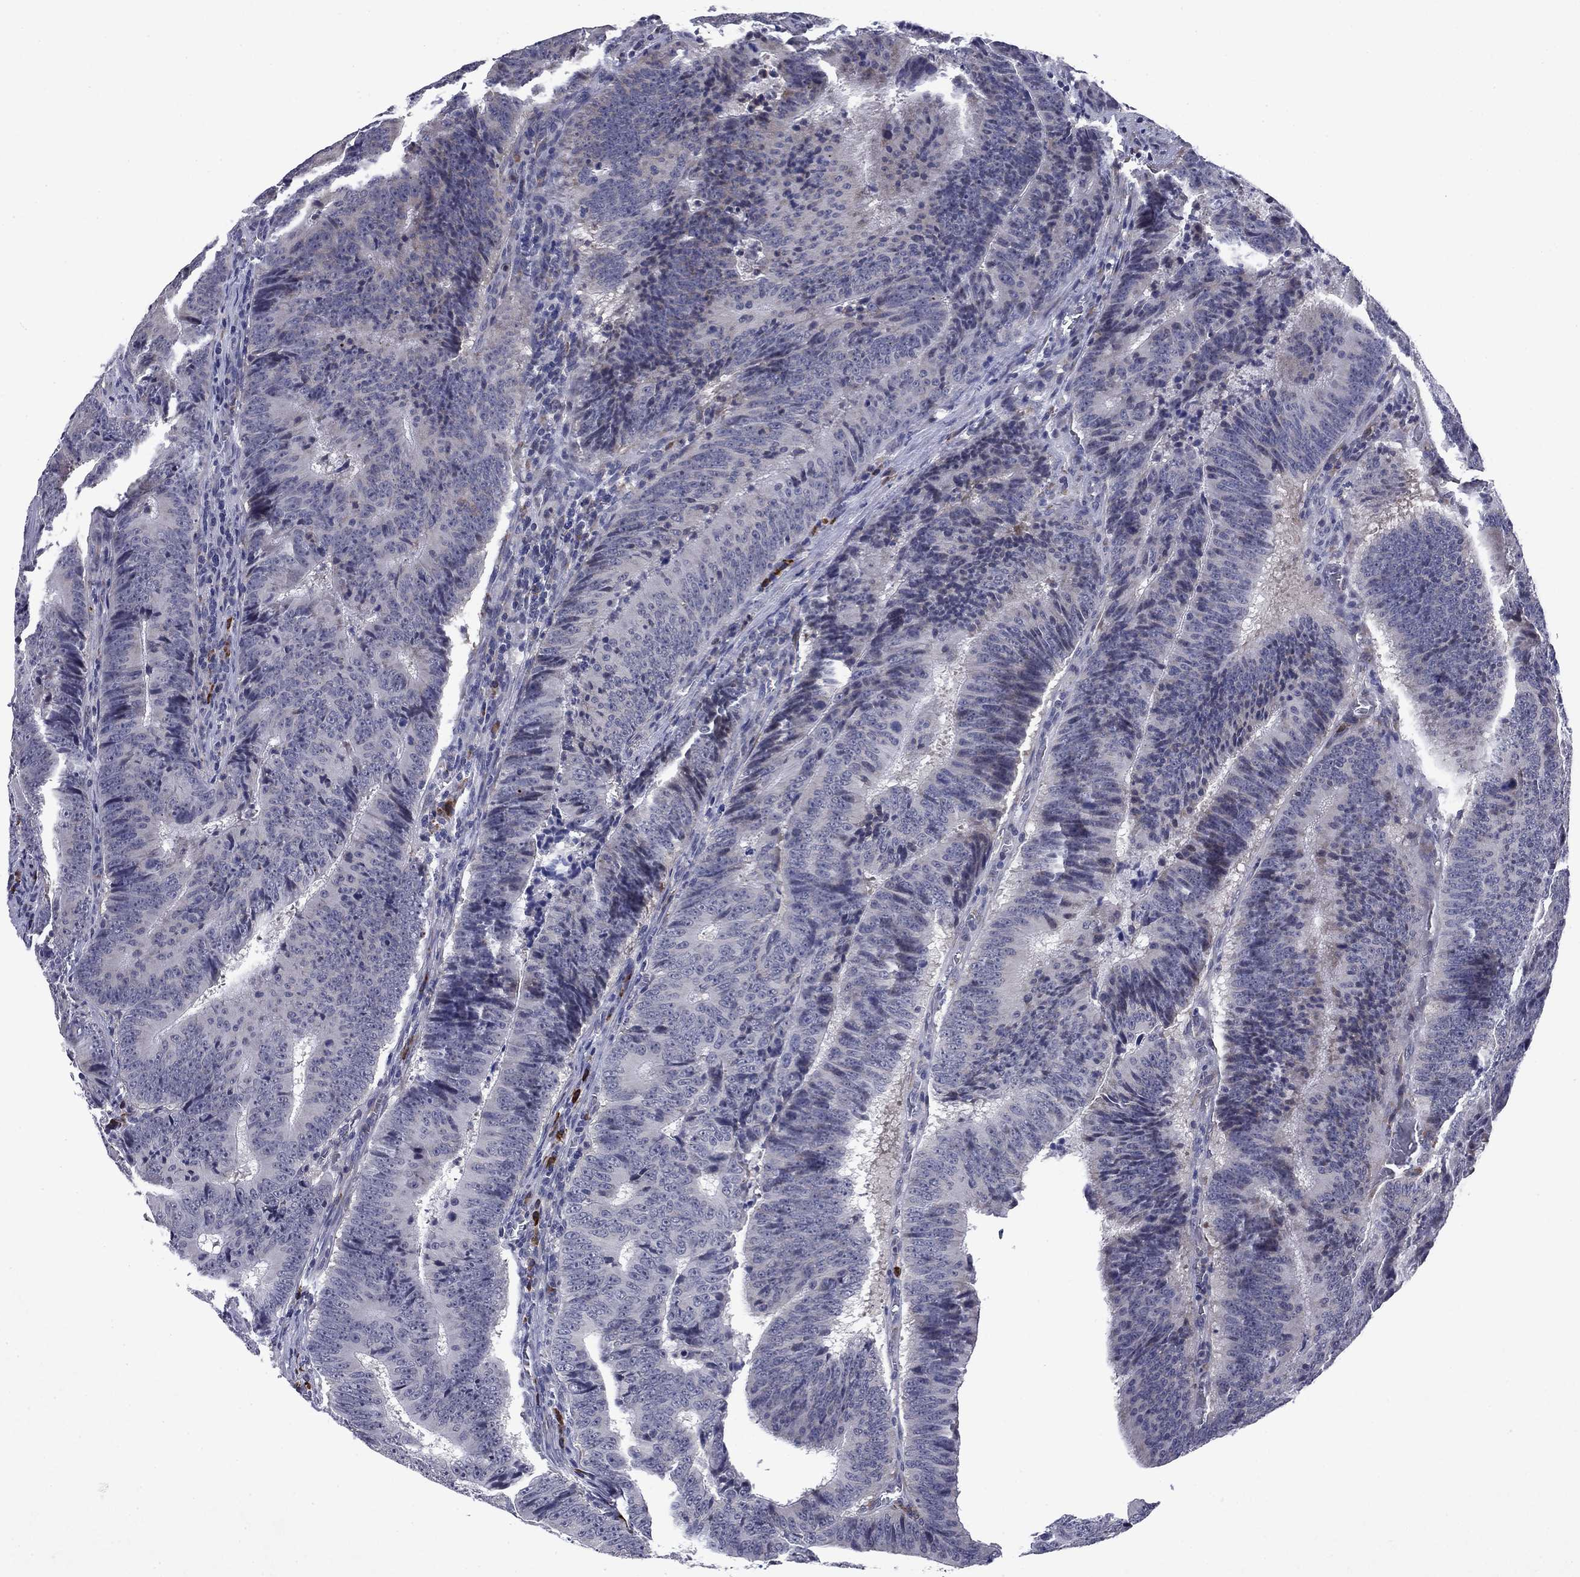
{"staining": {"intensity": "negative", "quantity": "none", "location": "none"}, "tissue": "colorectal cancer", "cell_type": "Tumor cells", "image_type": "cancer", "snomed": [{"axis": "morphology", "description": "Adenocarcinoma, NOS"}, {"axis": "topography", "description": "Colon"}], "caption": "Immunohistochemistry of colorectal cancer demonstrates no expression in tumor cells.", "gene": "ECM1", "patient": {"sex": "female", "age": 82}}